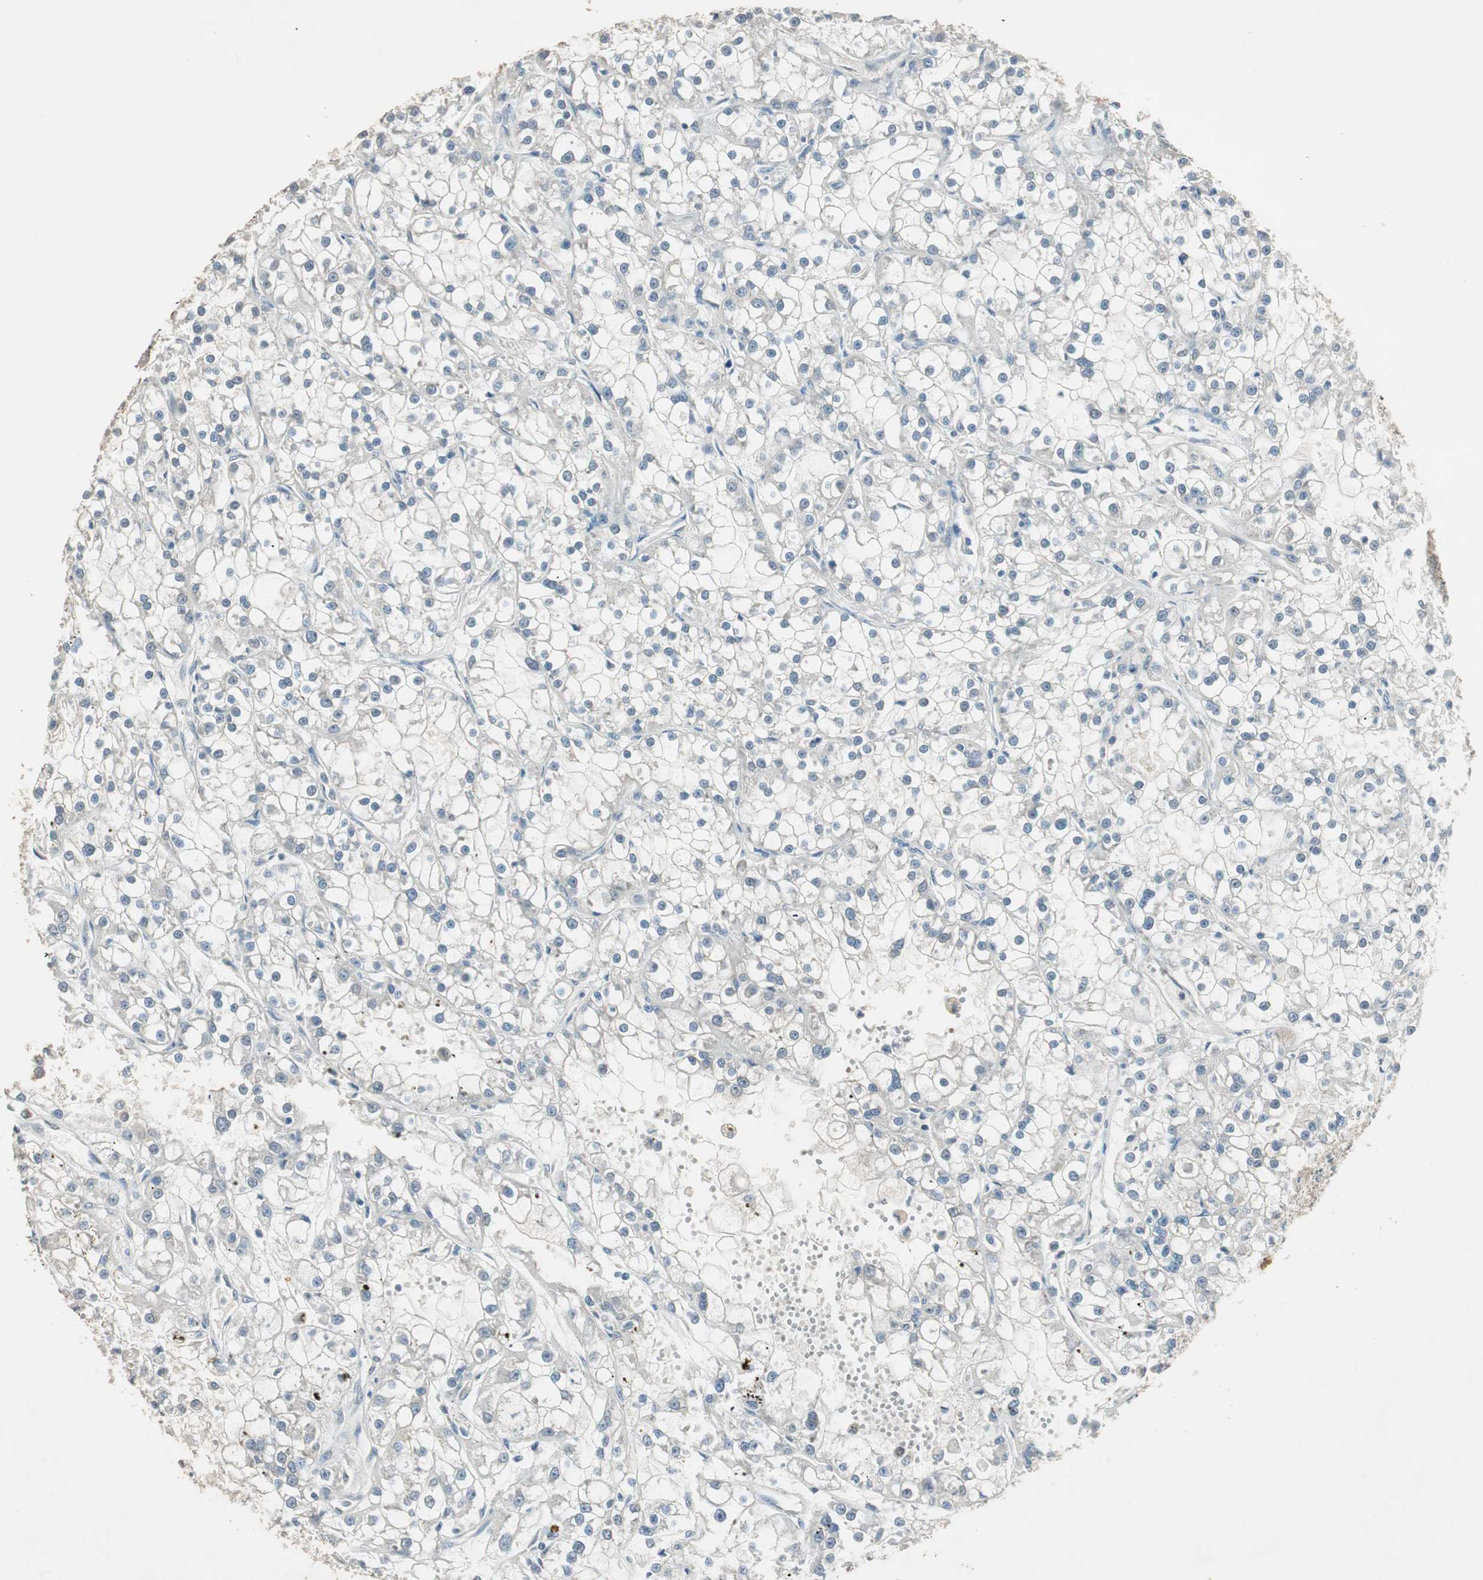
{"staining": {"intensity": "weak", "quantity": "25%-75%", "location": "cytoplasmic/membranous"}, "tissue": "renal cancer", "cell_type": "Tumor cells", "image_type": "cancer", "snomed": [{"axis": "morphology", "description": "Adenocarcinoma, NOS"}, {"axis": "topography", "description": "Kidney"}], "caption": "Brown immunohistochemical staining in renal adenocarcinoma exhibits weak cytoplasmic/membranous expression in approximately 25%-75% of tumor cells.", "gene": "USP5", "patient": {"sex": "female", "age": 52}}